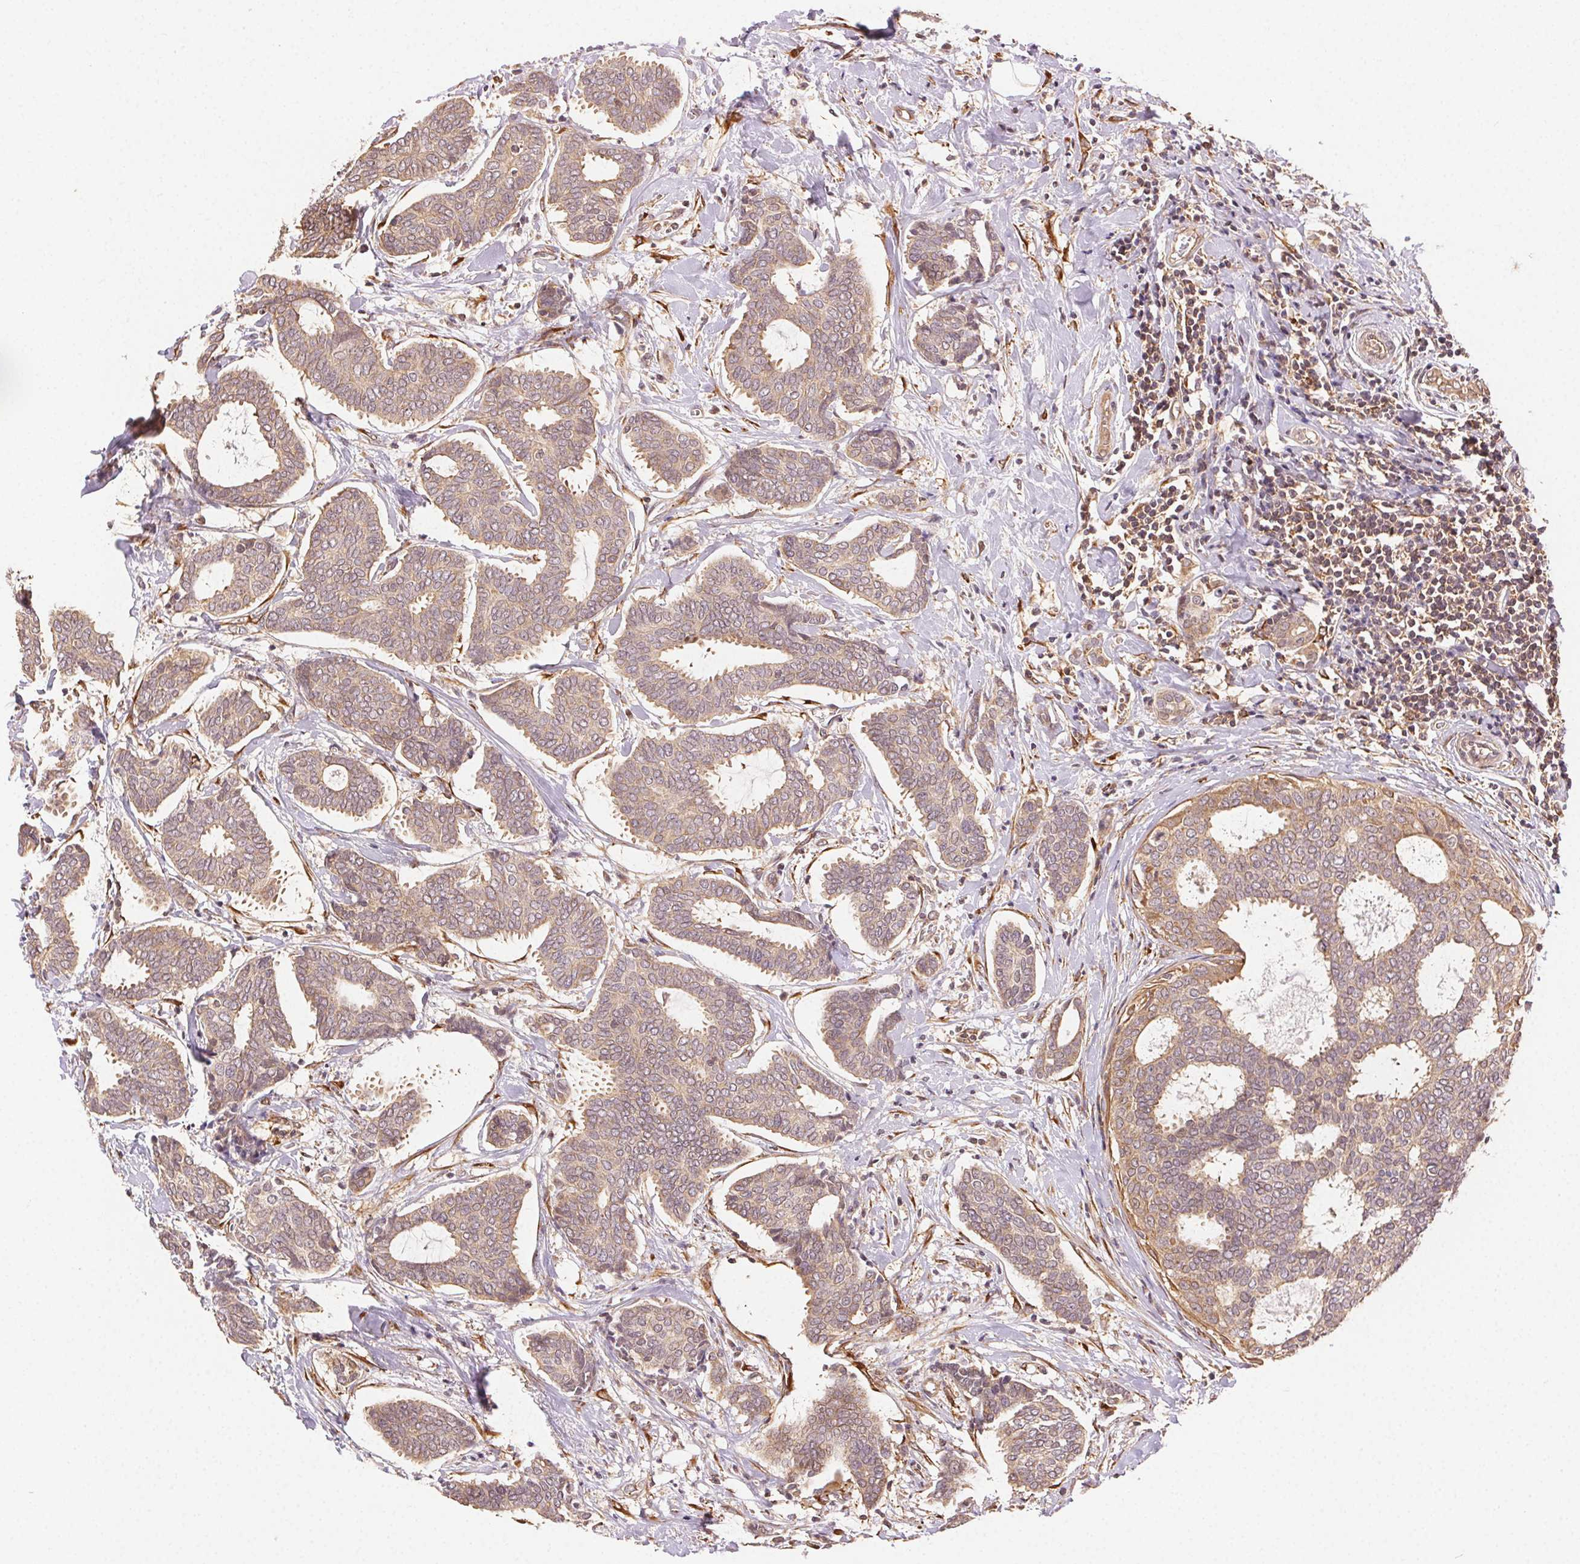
{"staining": {"intensity": "weak", "quantity": ">75%", "location": "cytoplasmic/membranous"}, "tissue": "breast cancer", "cell_type": "Tumor cells", "image_type": "cancer", "snomed": [{"axis": "morphology", "description": "Intraductal carcinoma, in situ"}, {"axis": "morphology", "description": "Duct carcinoma"}, {"axis": "morphology", "description": "Lobular carcinoma, in situ"}, {"axis": "topography", "description": "Breast"}], "caption": "Weak cytoplasmic/membranous expression is present in approximately >75% of tumor cells in breast infiltrating ductal carcinoma.", "gene": "KLHL15", "patient": {"sex": "female", "age": 44}}